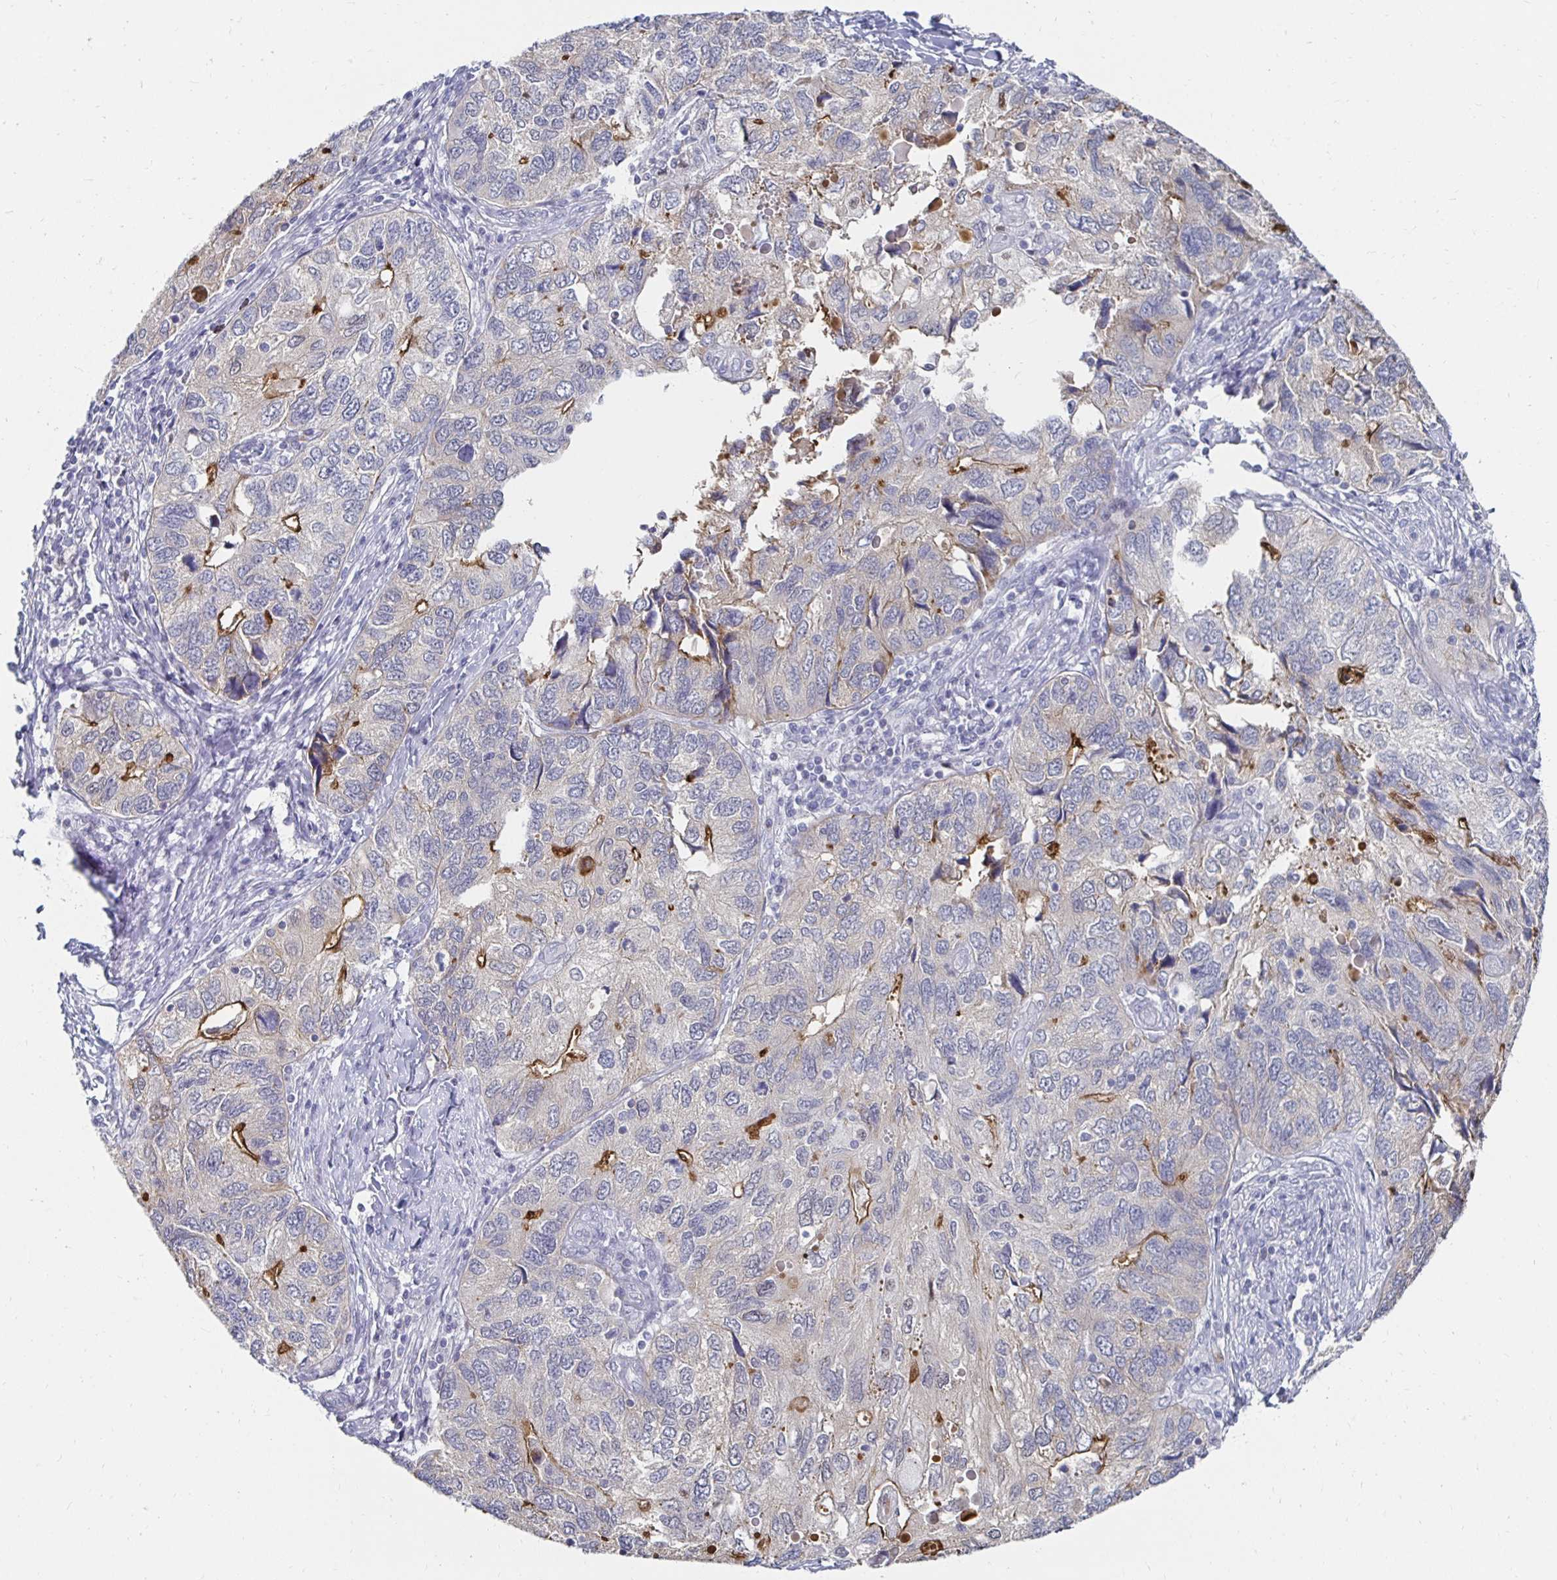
{"staining": {"intensity": "negative", "quantity": "none", "location": "none"}, "tissue": "endometrial cancer", "cell_type": "Tumor cells", "image_type": "cancer", "snomed": [{"axis": "morphology", "description": "Carcinoma, NOS"}, {"axis": "topography", "description": "Uterus"}], "caption": "Immunohistochemistry of endometrial cancer demonstrates no expression in tumor cells. (Stains: DAB (3,3'-diaminobenzidine) immunohistochemistry (IHC) with hematoxylin counter stain, Microscopy: brightfield microscopy at high magnification).", "gene": "NOCT", "patient": {"sex": "female", "age": 76}}